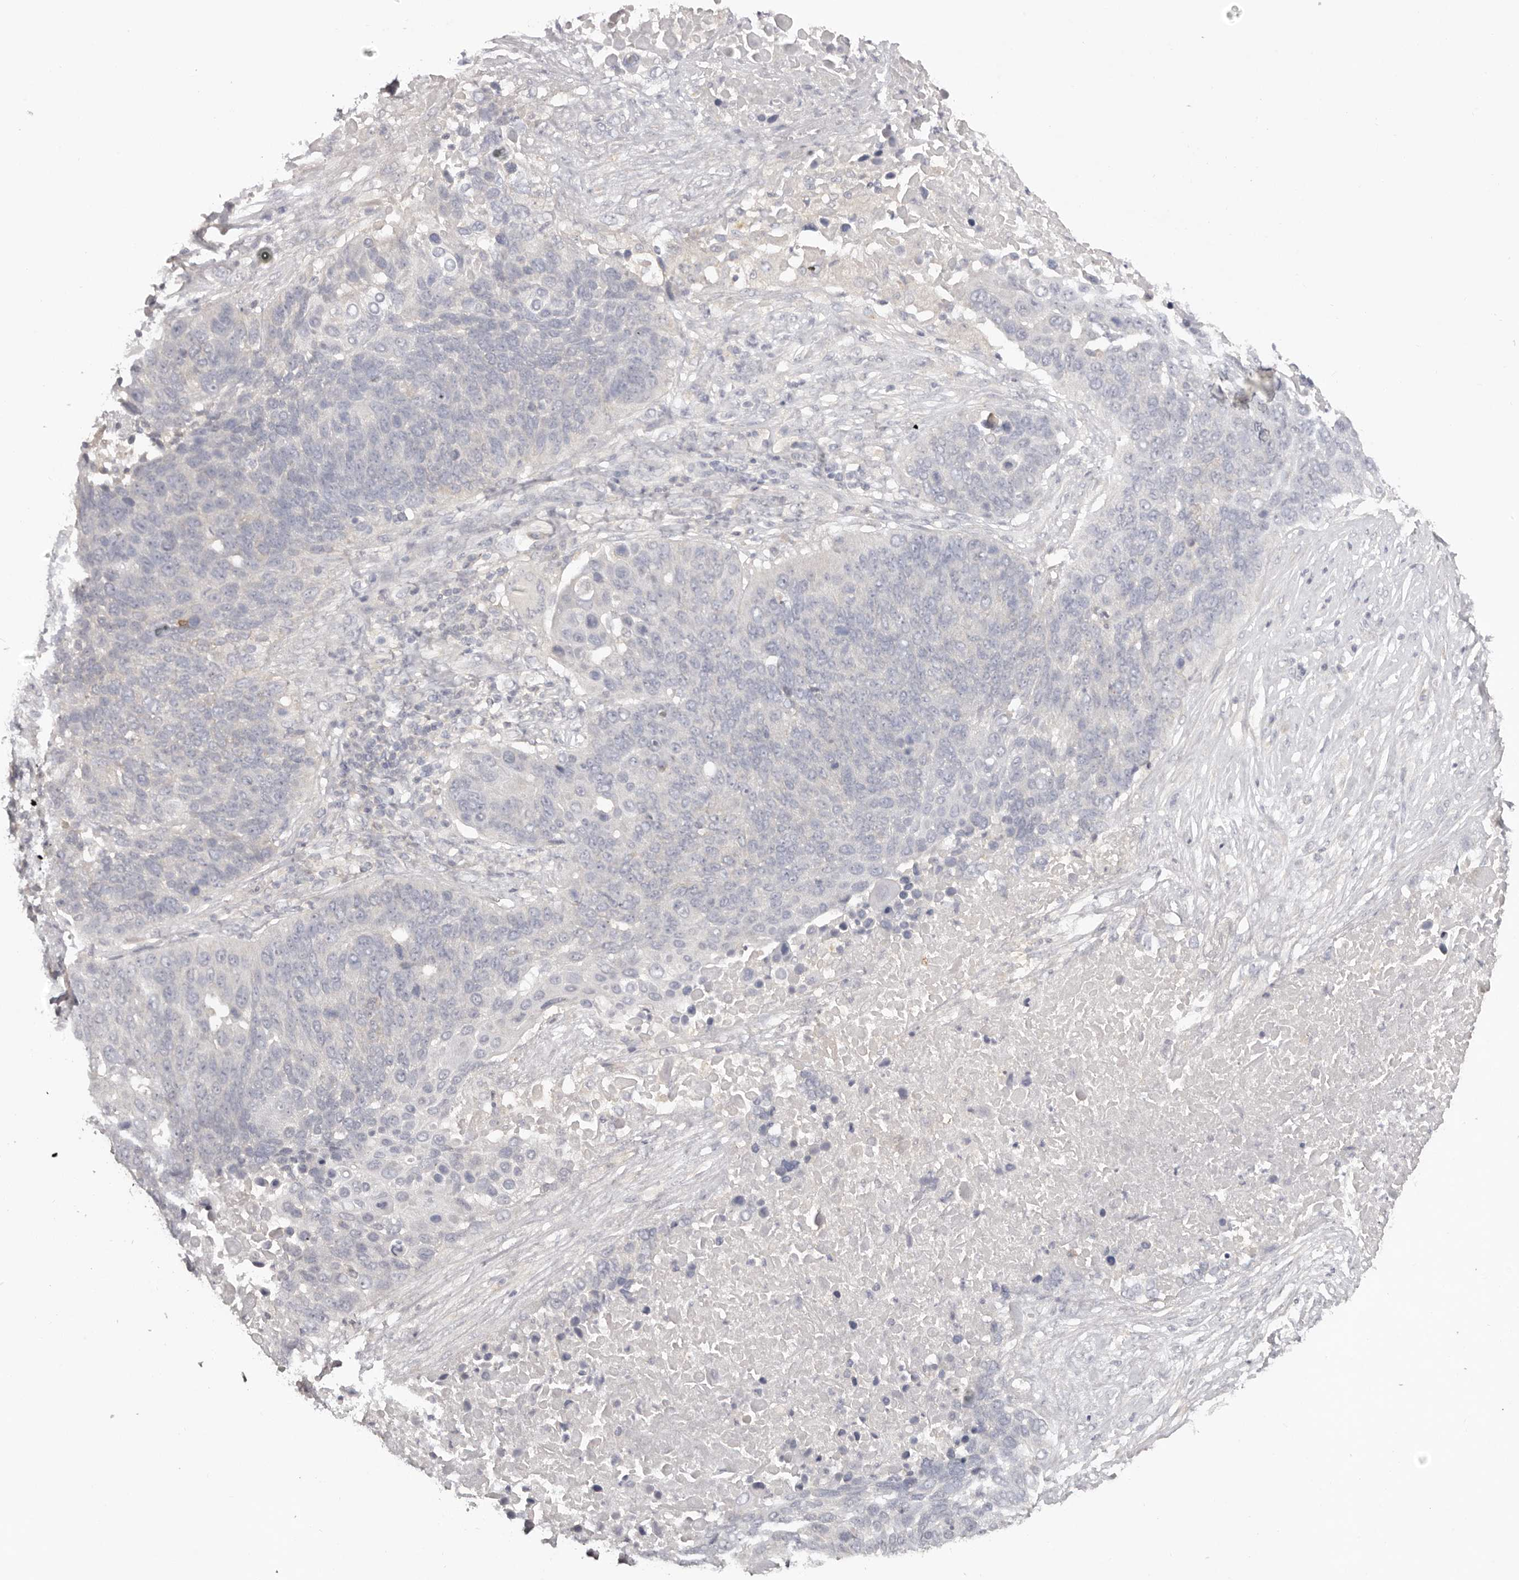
{"staining": {"intensity": "negative", "quantity": "none", "location": "none"}, "tissue": "lung cancer", "cell_type": "Tumor cells", "image_type": "cancer", "snomed": [{"axis": "morphology", "description": "Squamous cell carcinoma, NOS"}, {"axis": "topography", "description": "Lung"}], "caption": "Lung squamous cell carcinoma was stained to show a protein in brown. There is no significant positivity in tumor cells.", "gene": "SCUBE2", "patient": {"sex": "male", "age": 66}}